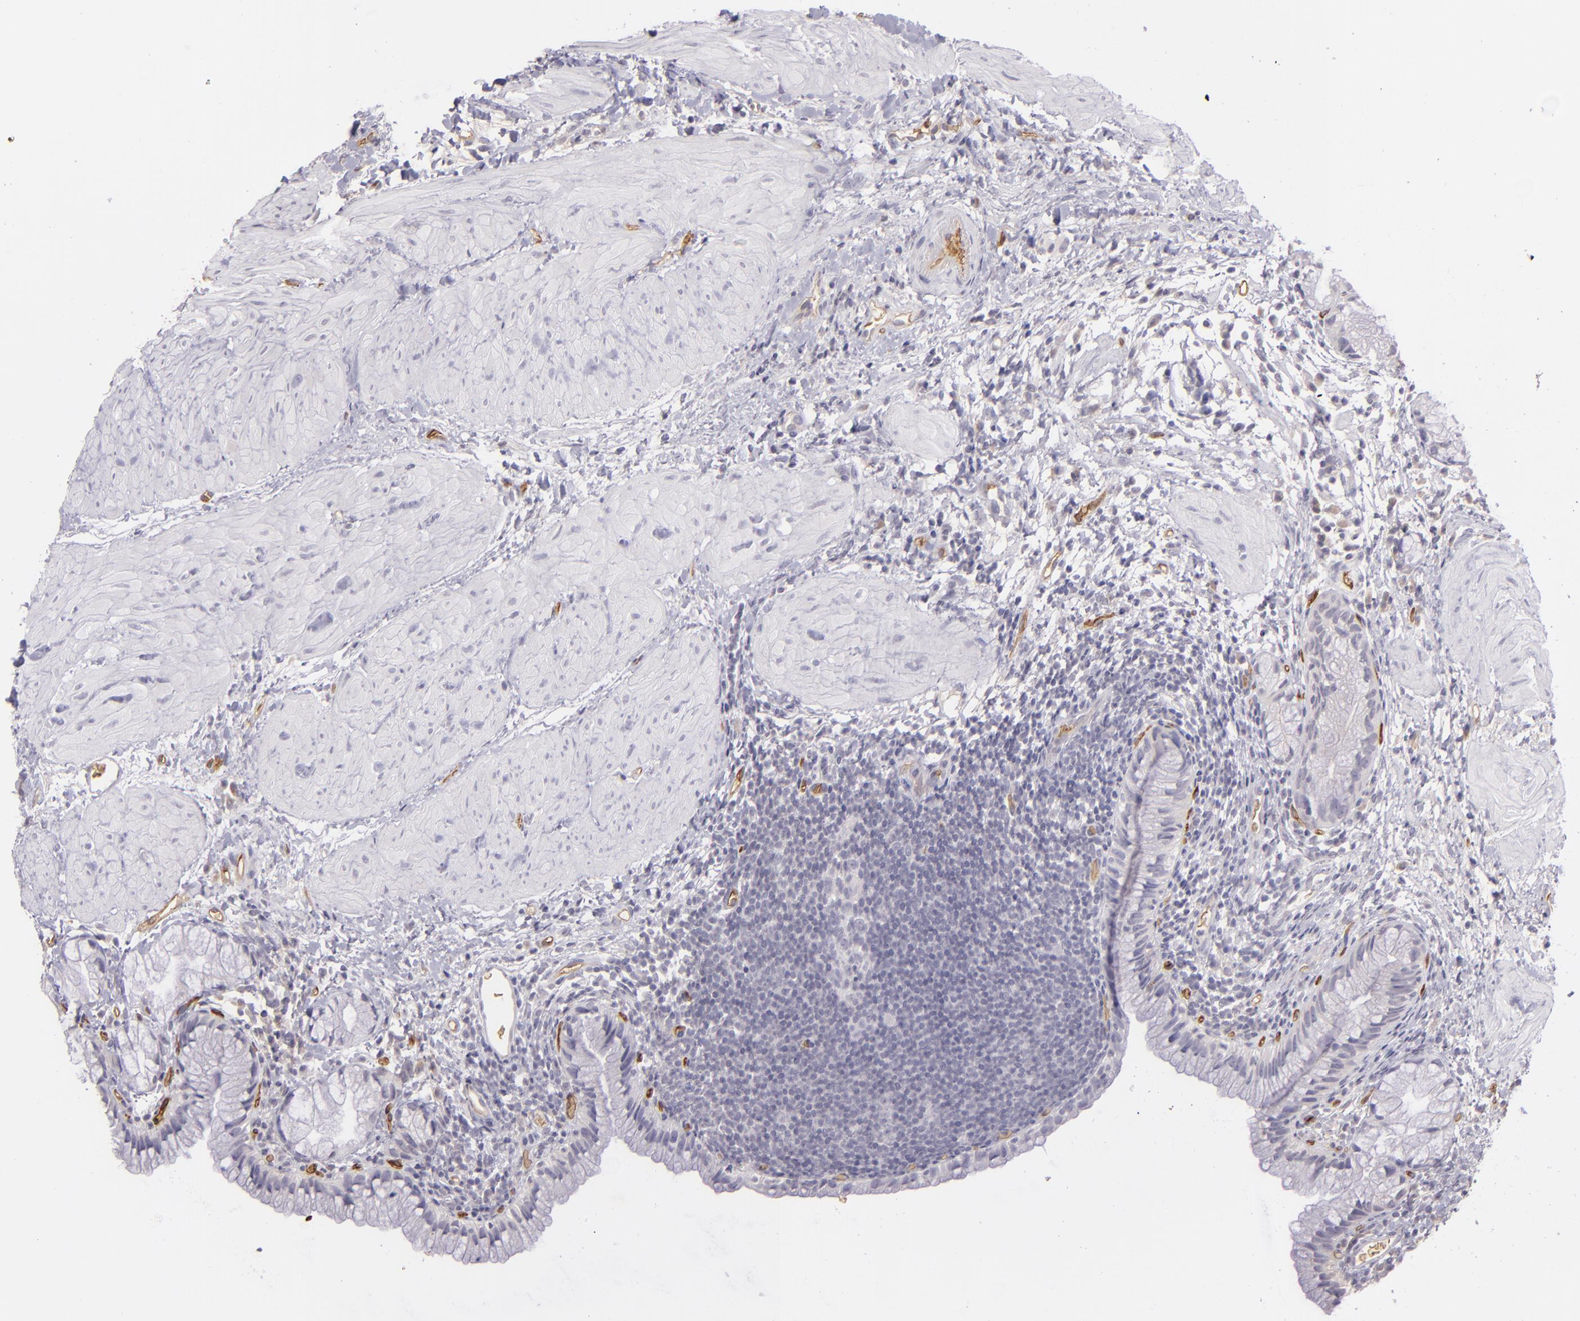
{"staining": {"intensity": "negative", "quantity": "none", "location": "none"}, "tissue": "gallbladder", "cell_type": "Glandular cells", "image_type": "normal", "snomed": [{"axis": "morphology", "description": "Normal tissue, NOS"}, {"axis": "morphology", "description": "Inflammation, NOS"}, {"axis": "topography", "description": "Gallbladder"}], "caption": "The micrograph displays no staining of glandular cells in unremarkable gallbladder.", "gene": "ACE", "patient": {"sex": "male", "age": 66}}